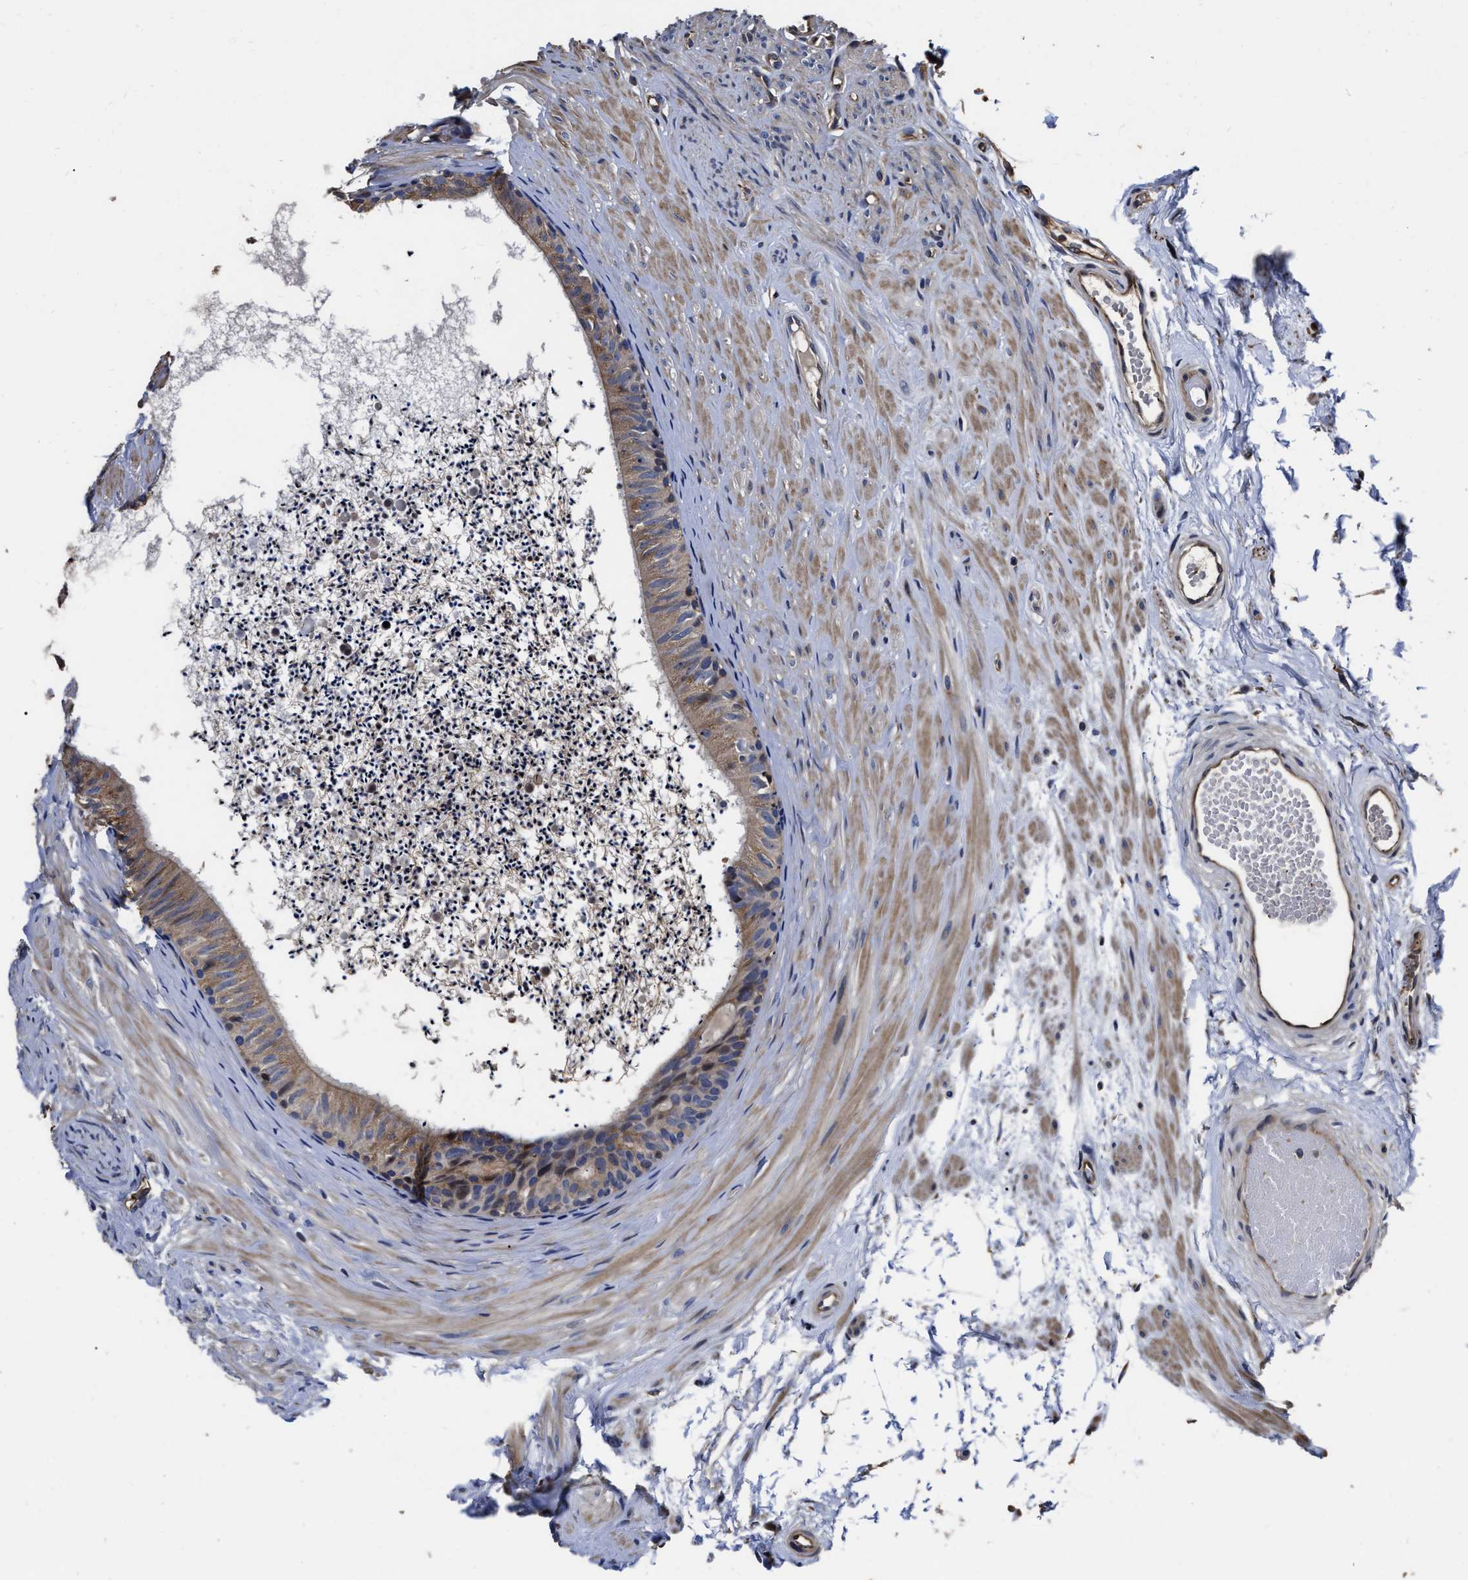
{"staining": {"intensity": "moderate", "quantity": ">75%", "location": "cytoplasmic/membranous"}, "tissue": "epididymis", "cell_type": "Glandular cells", "image_type": "normal", "snomed": [{"axis": "morphology", "description": "Normal tissue, NOS"}, {"axis": "topography", "description": "Epididymis"}], "caption": "Epididymis stained with DAB immunohistochemistry (IHC) exhibits medium levels of moderate cytoplasmic/membranous expression in about >75% of glandular cells. The staining is performed using DAB (3,3'-diaminobenzidine) brown chromogen to label protein expression. The nuclei are counter-stained blue using hematoxylin.", "gene": "ABCG8", "patient": {"sex": "male", "age": 56}}